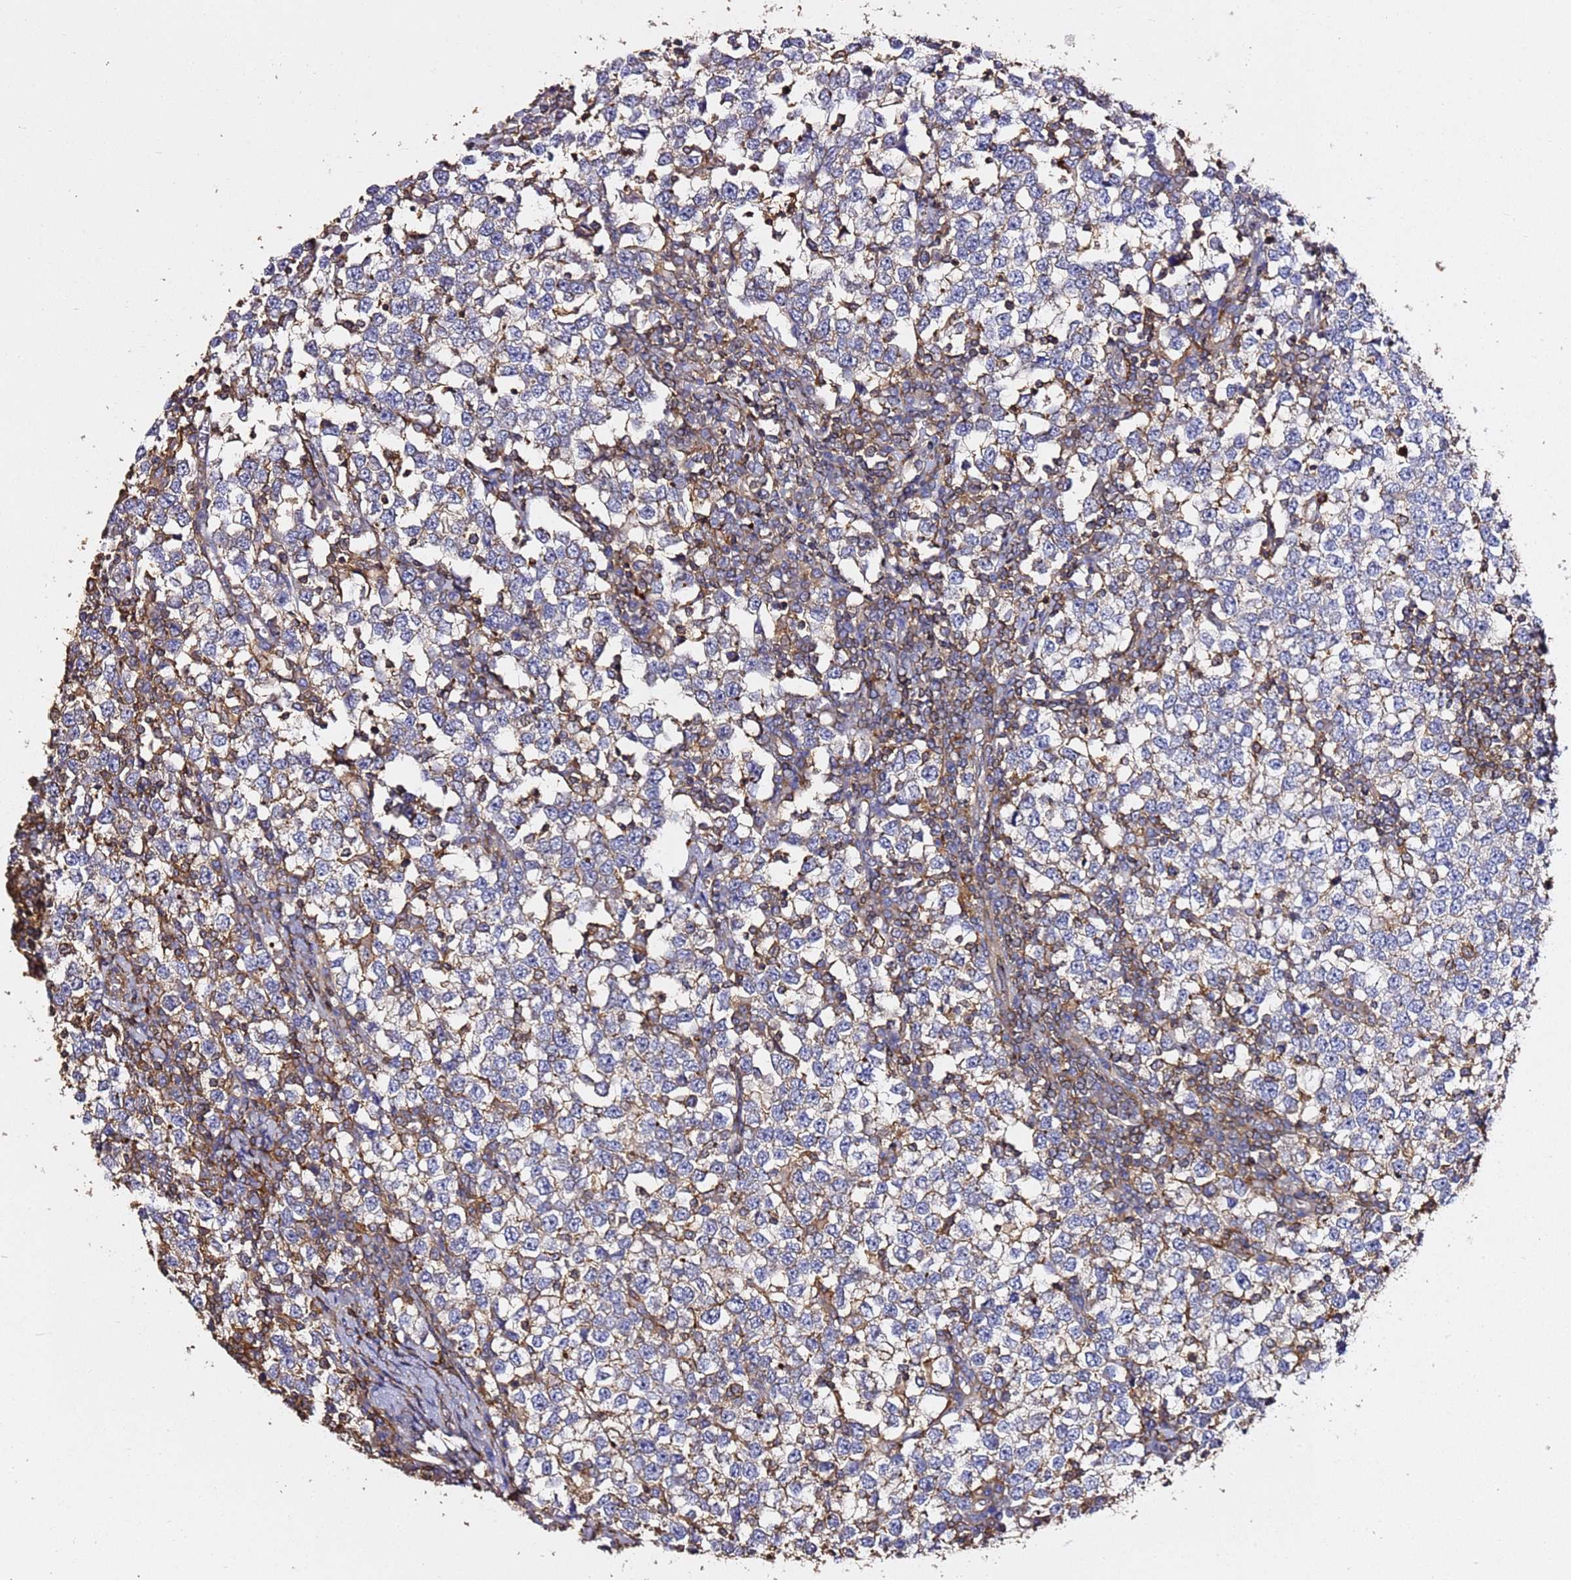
{"staining": {"intensity": "weak", "quantity": "<25%", "location": "cytoplasmic/membranous"}, "tissue": "testis cancer", "cell_type": "Tumor cells", "image_type": "cancer", "snomed": [{"axis": "morphology", "description": "Seminoma, NOS"}, {"axis": "topography", "description": "Testis"}], "caption": "This micrograph is of testis seminoma stained with IHC to label a protein in brown with the nuclei are counter-stained blue. There is no expression in tumor cells.", "gene": "ZFP36L2", "patient": {"sex": "male", "age": 65}}